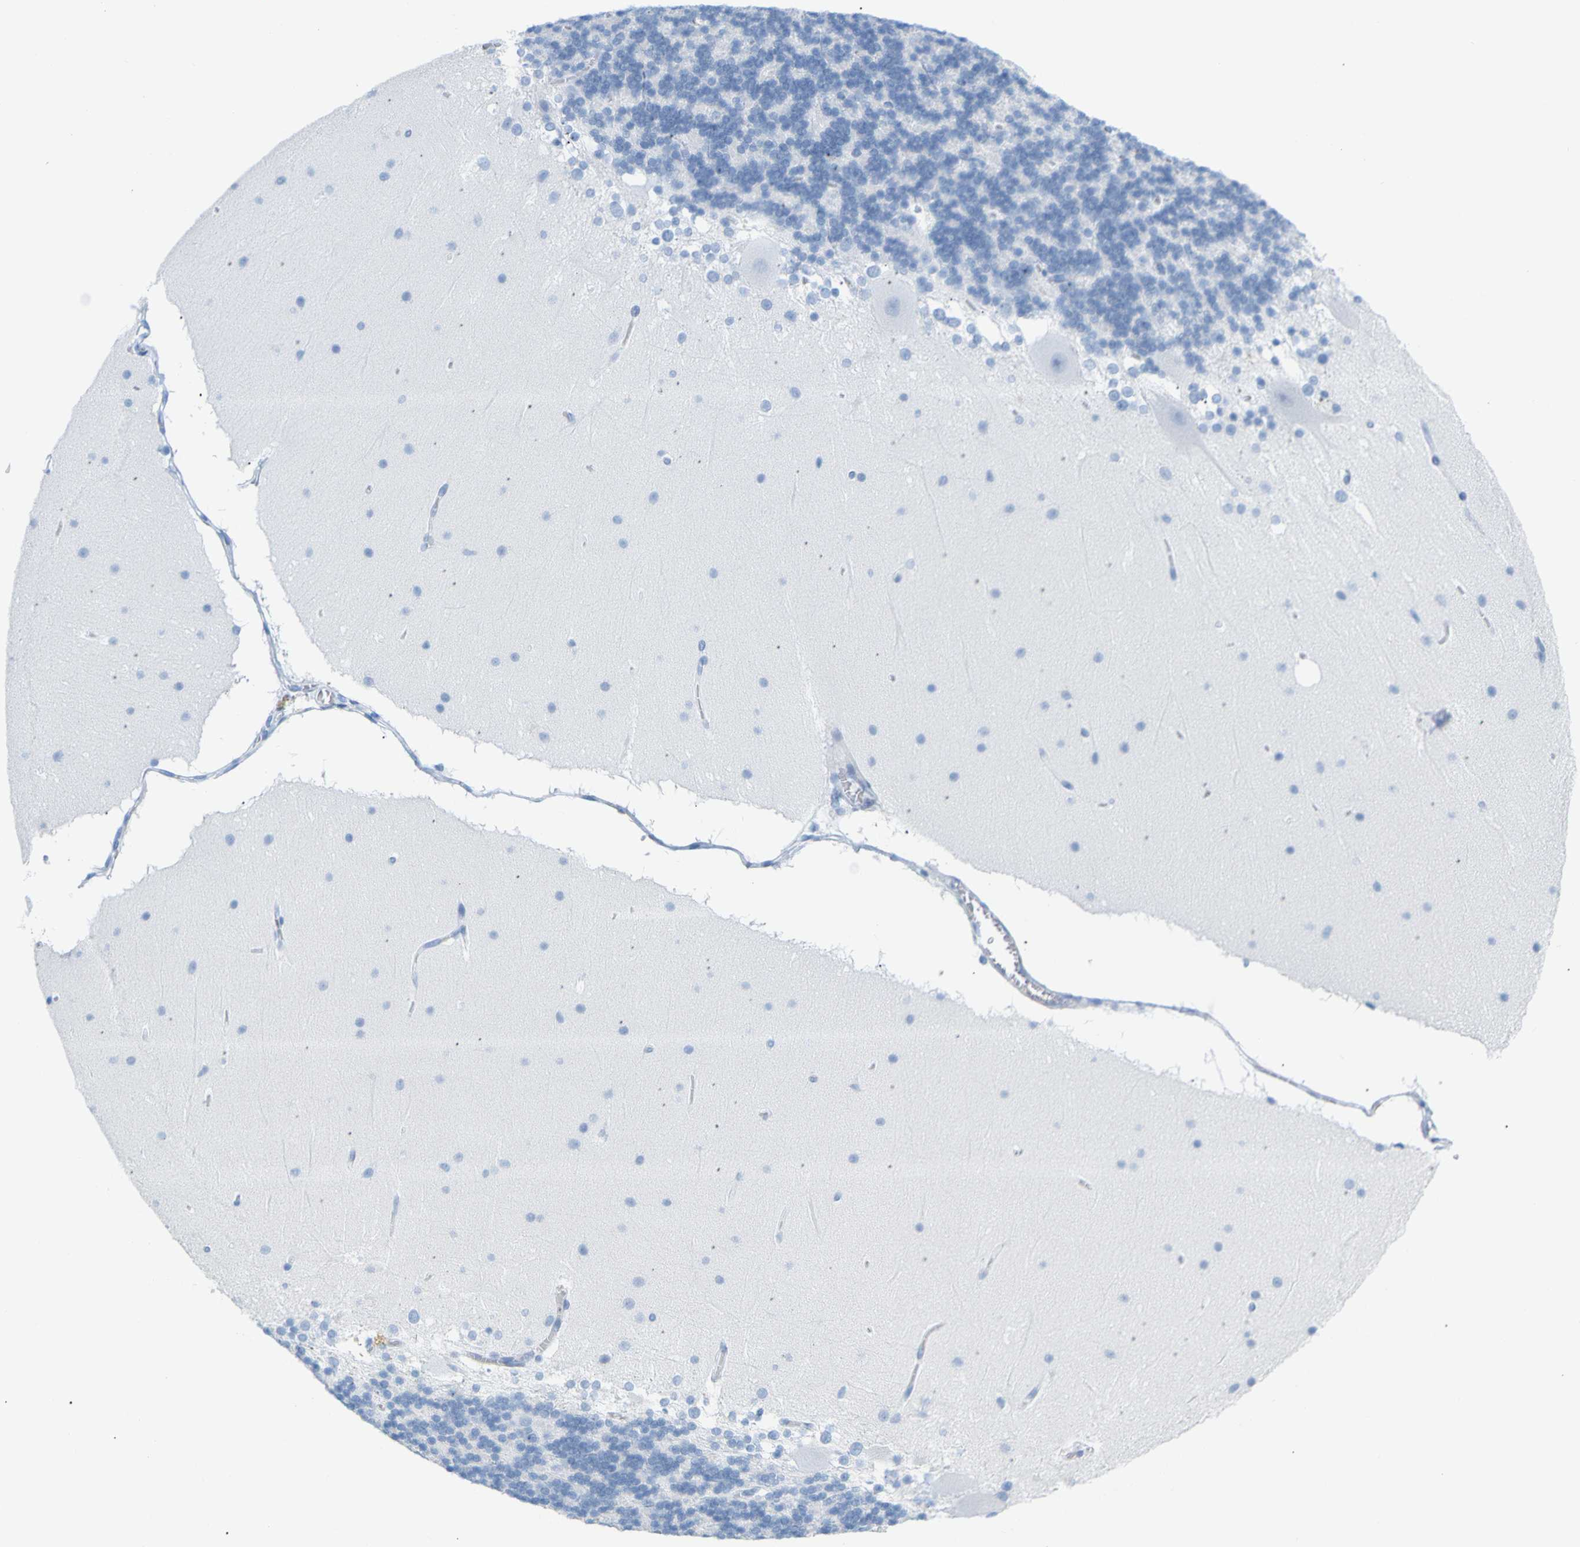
{"staining": {"intensity": "negative", "quantity": "none", "location": "none"}, "tissue": "cerebellum", "cell_type": "Cells in granular layer", "image_type": "normal", "snomed": [{"axis": "morphology", "description": "Normal tissue, NOS"}, {"axis": "topography", "description": "Cerebellum"}], "caption": "This is a image of immunohistochemistry (IHC) staining of benign cerebellum, which shows no positivity in cells in granular layer. (IHC, brightfield microscopy, high magnification).", "gene": "OPN1SW", "patient": {"sex": "female", "age": 19}}